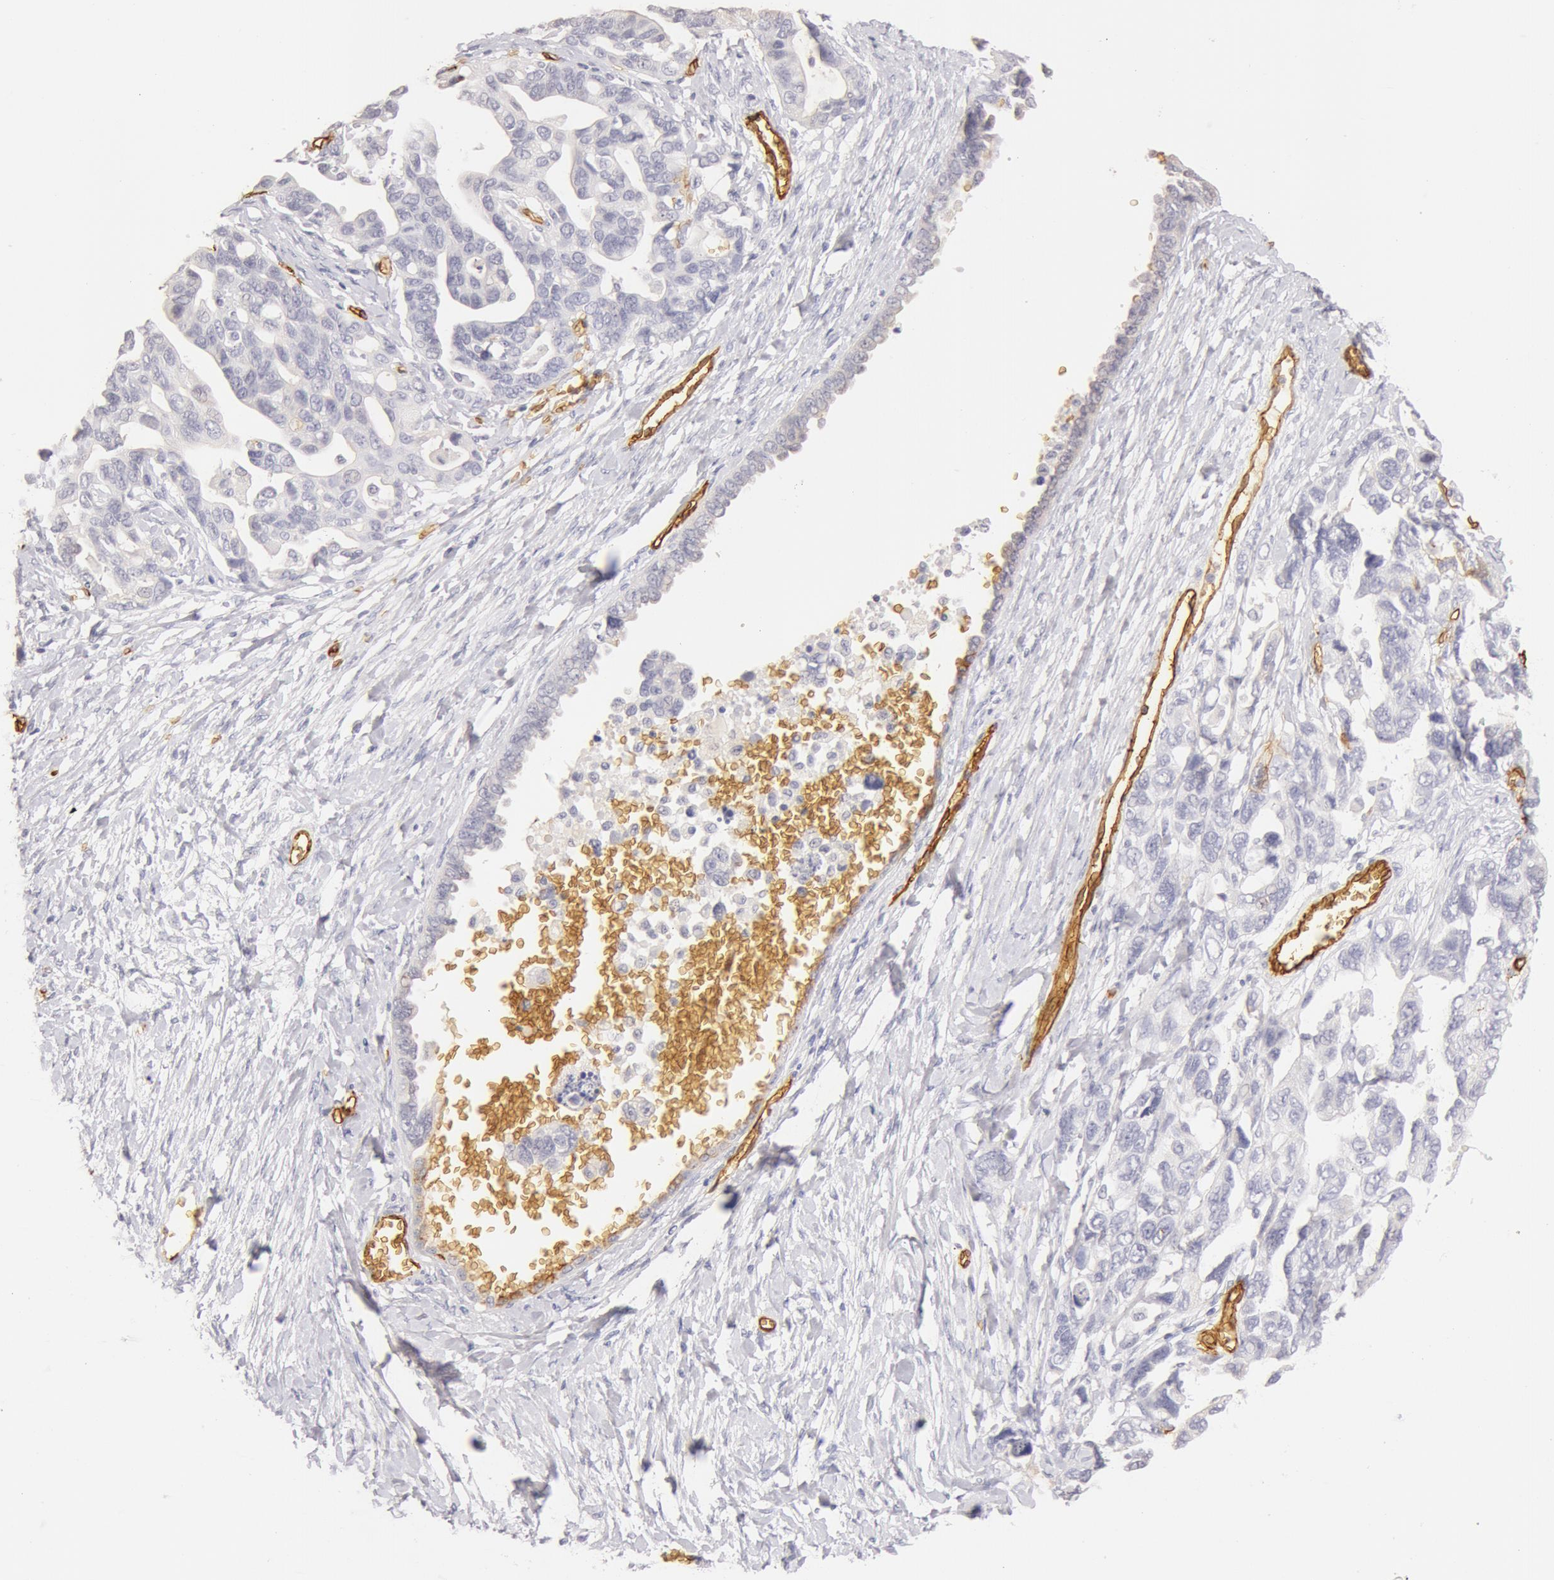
{"staining": {"intensity": "negative", "quantity": "none", "location": "none"}, "tissue": "ovarian cancer", "cell_type": "Tumor cells", "image_type": "cancer", "snomed": [{"axis": "morphology", "description": "Cystadenocarcinoma, serous, NOS"}, {"axis": "topography", "description": "Ovary"}], "caption": "Tumor cells are negative for protein expression in human ovarian cancer.", "gene": "AQP1", "patient": {"sex": "female", "age": 69}}